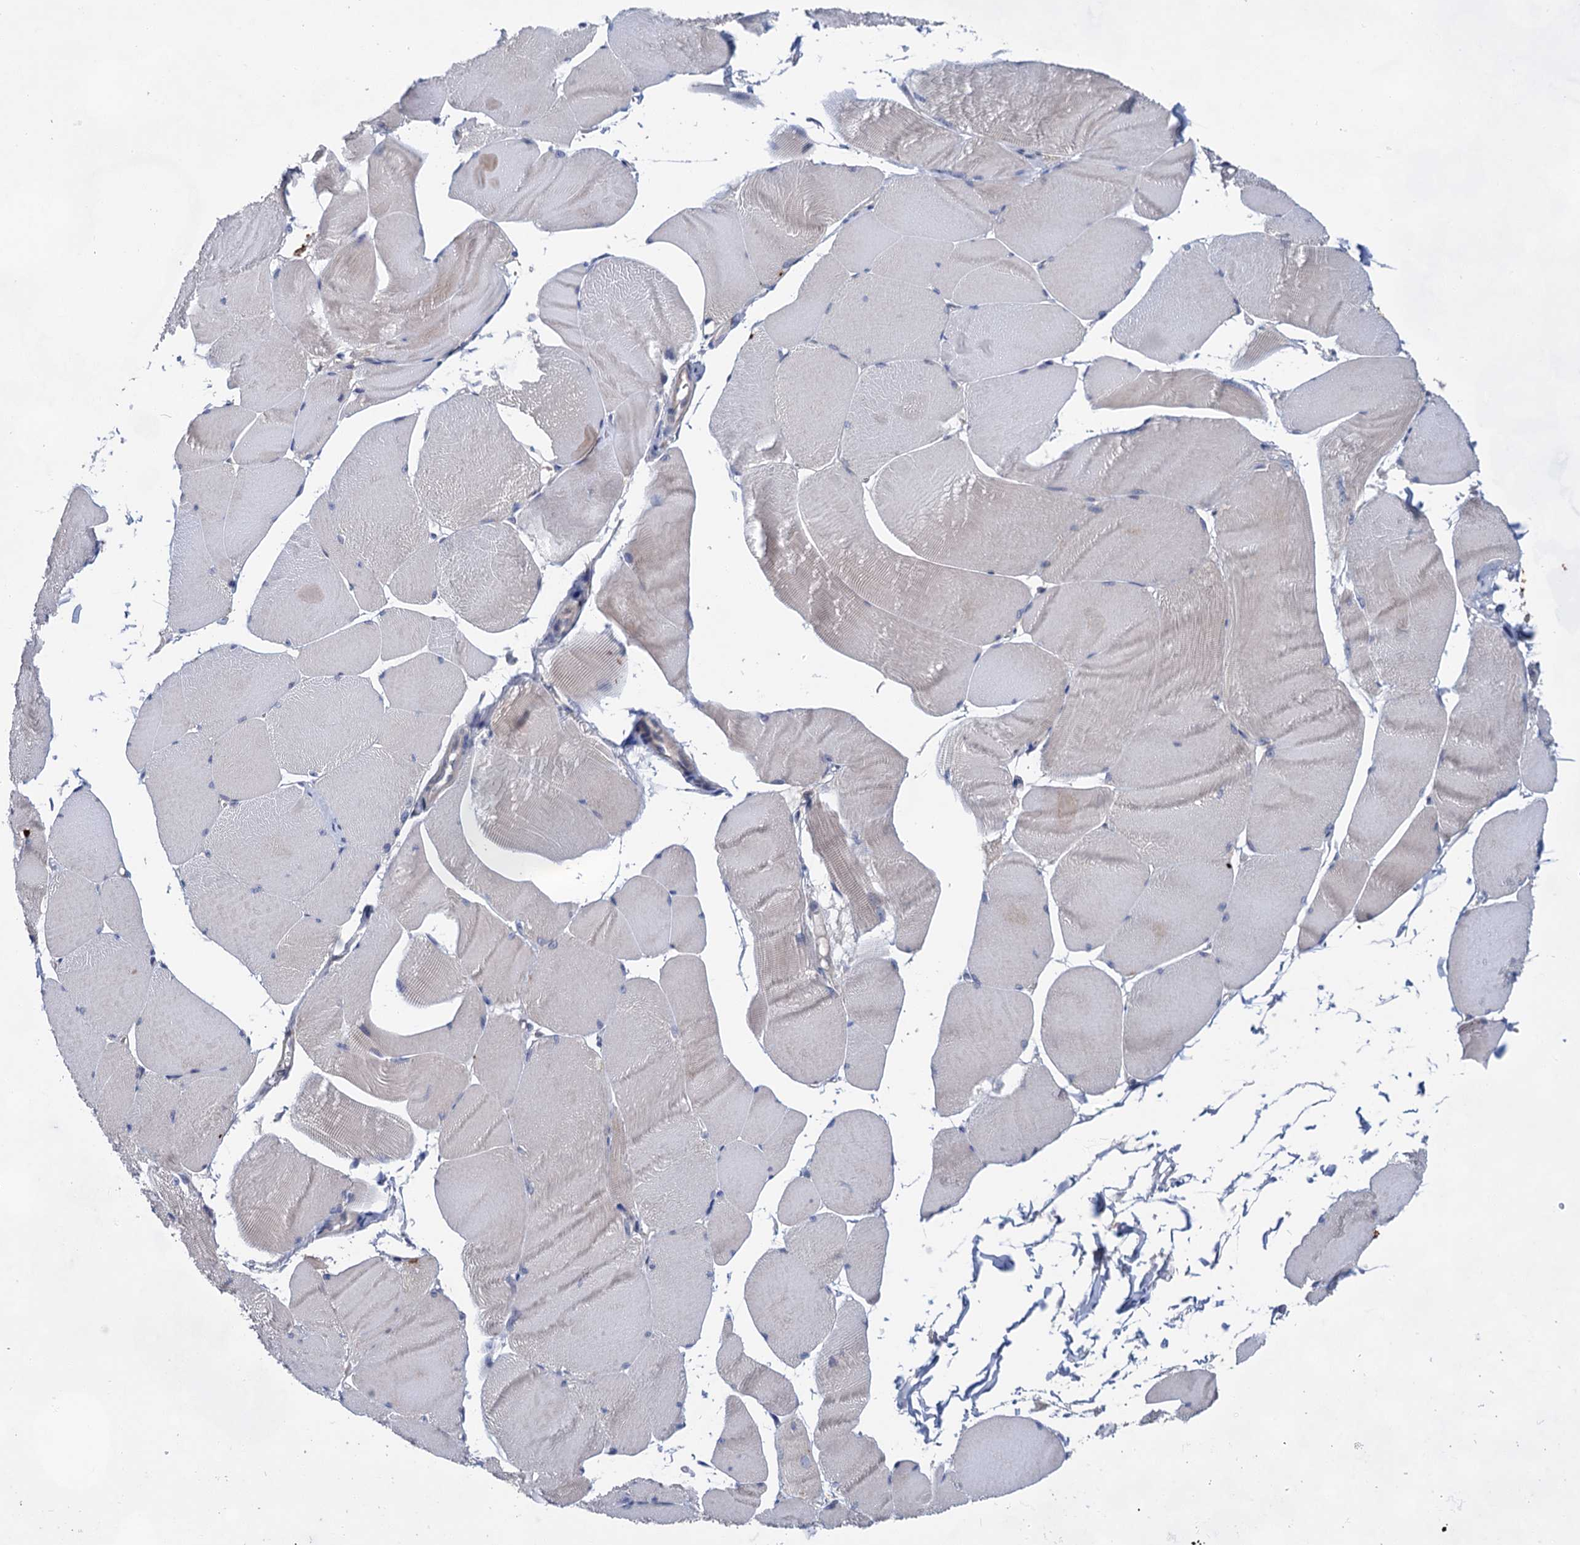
{"staining": {"intensity": "negative", "quantity": "none", "location": "none"}, "tissue": "skeletal muscle", "cell_type": "Myocytes", "image_type": "normal", "snomed": [{"axis": "morphology", "description": "Normal tissue, NOS"}, {"axis": "morphology", "description": "Basal cell carcinoma"}, {"axis": "topography", "description": "Skeletal muscle"}], "caption": "High power microscopy histopathology image of an immunohistochemistry histopathology image of benign skeletal muscle, revealing no significant positivity in myocytes. (DAB (3,3'-diaminobenzidine) IHC visualized using brightfield microscopy, high magnification).", "gene": "MORN3", "patient": {"sex": "female", "age": 64}}